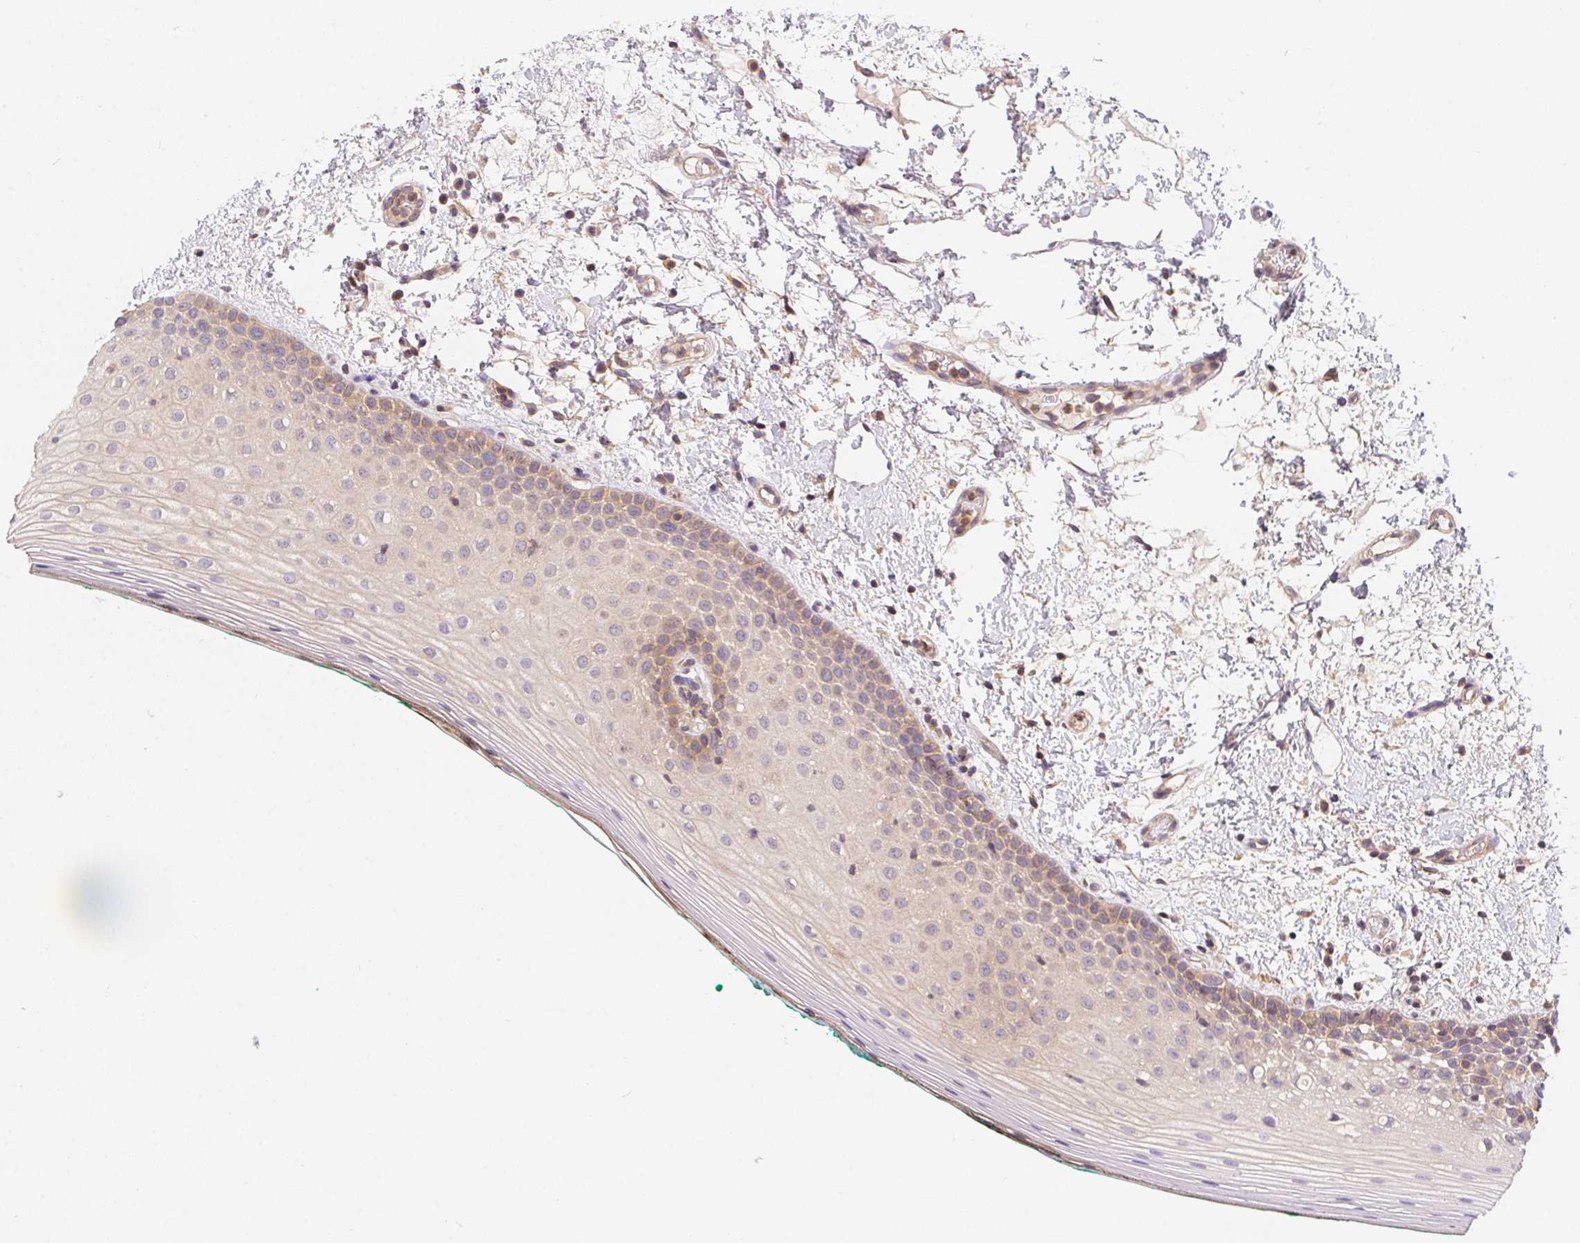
{"staining": {"intensity": "weak", "quantity": "25%-75%", "location": "cytoplasmic/membranous"}, "tissue": "oral mucosa", "cell_type": "Squamous epithelial cells", "image_type": "normal", "snomed": [{"axis": "morphology", "description": "Normal tissue, NOS"}, {"axis": "topography", "description": "Oral tissue"}], "caption": "A histopathology image of oral mucosa stained for a protein reveals weak cytoplasmic/membranous brown staining in squamous epithelial cells. The staining was performed using DAB, with brown indicating positive protein expression. Nuclei are stained blue with hematoxylin.", "gene": "PRKAA1", "patient": {"sex": "female", "age": 83}}